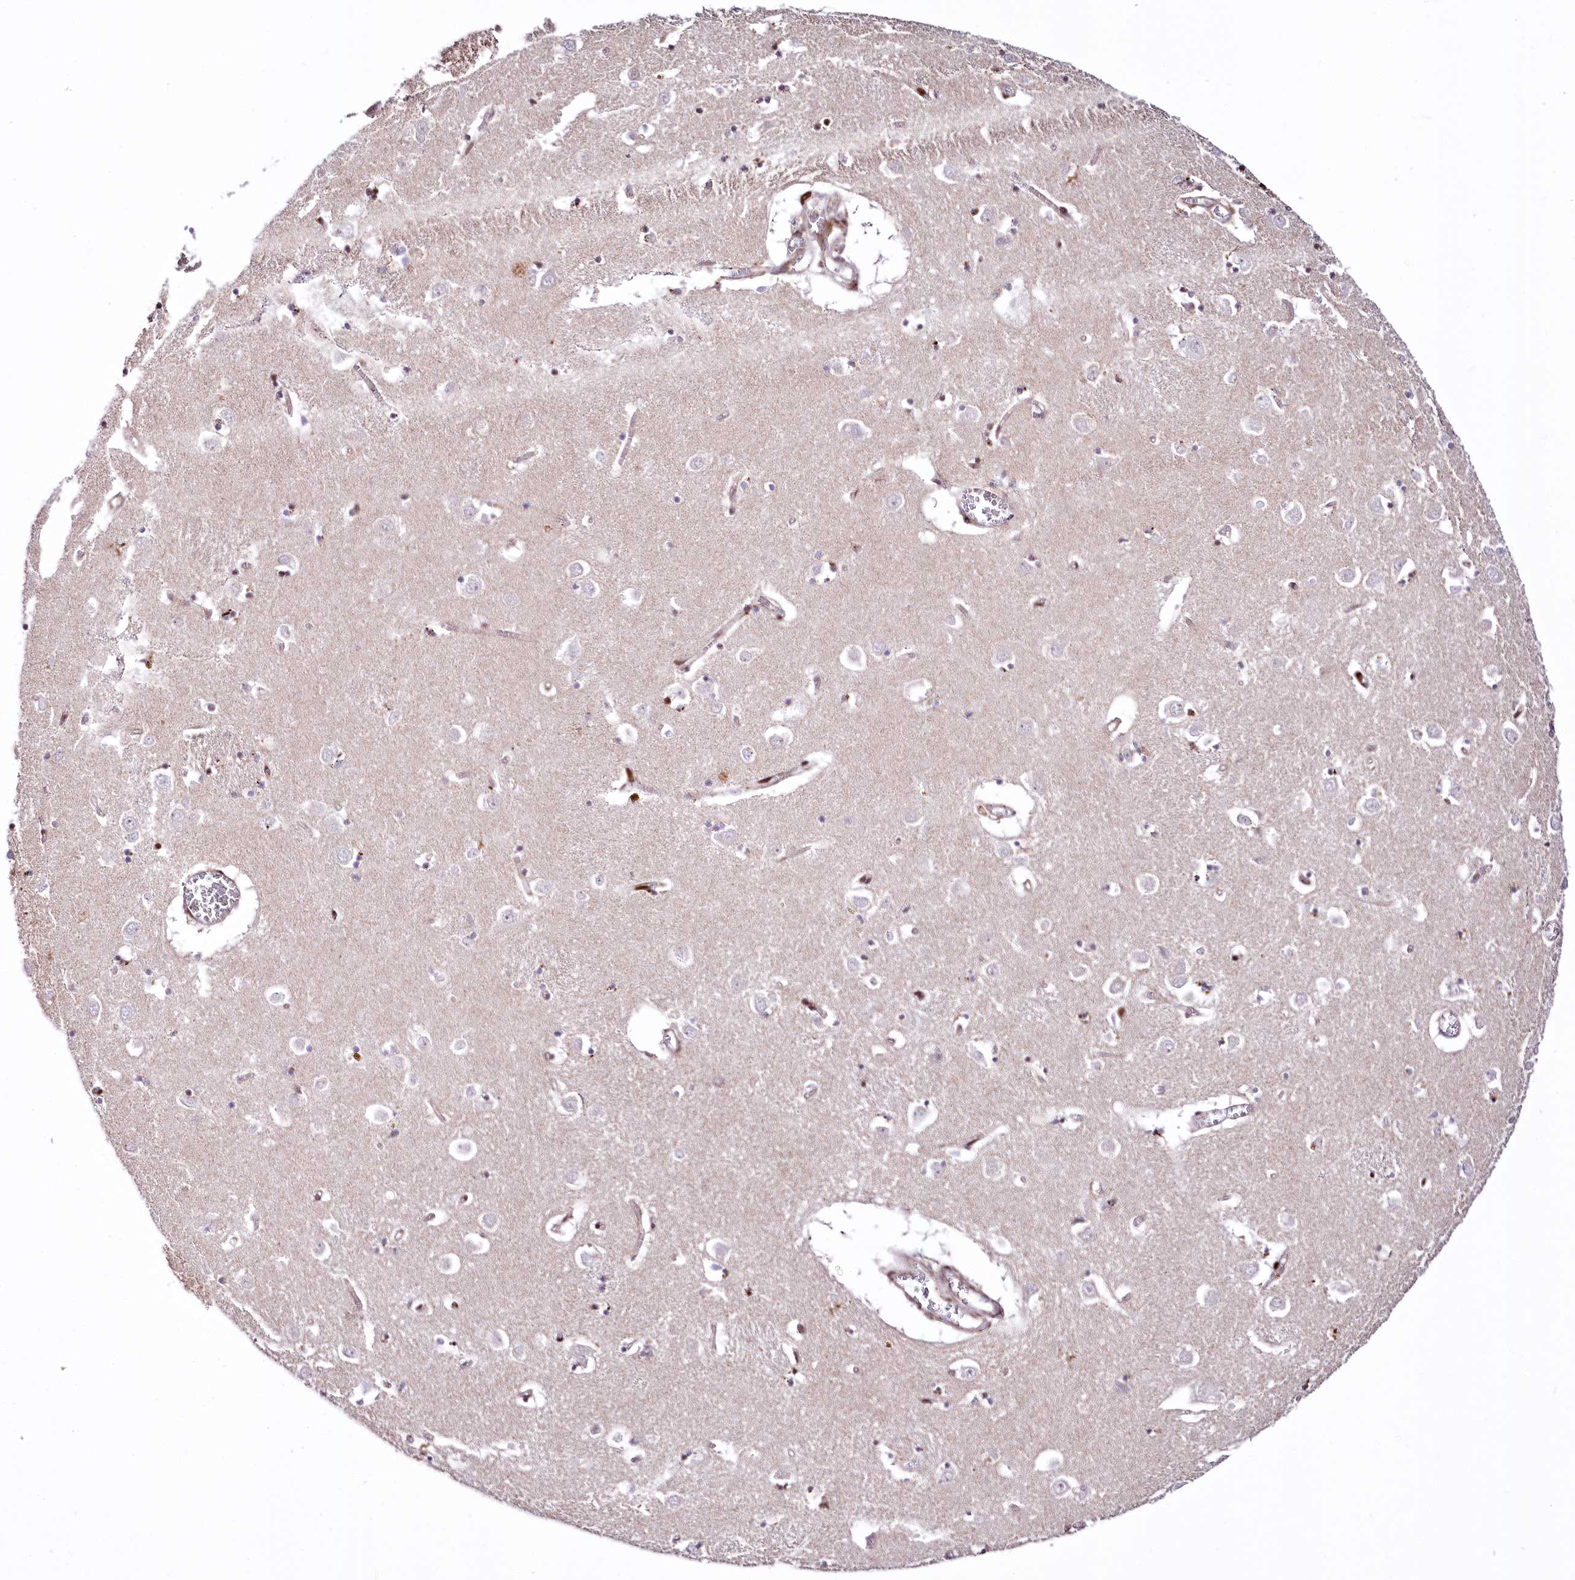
{"staining": {"intensity": "strong", "quantity": "<25%", "location": "nuclear"}, "tissue": "caudate", "cell_type": "Glial cells", "image_type": "normal", "snomed": [{"axis": "morphology", "description": "Normal tissue, NOS"}, {"axis": "topography", "description": "Lateral ventricle wall"}], "caption": "Immunohistochemistry histopathology image of unremarkable human caudate stained for a protein (brown), which reveals medium levels of strong nuclear staining in approximately <25% of glial cells.", "gene": "ZFYVE27", "patient": {"sex": "male", "age": 70}}